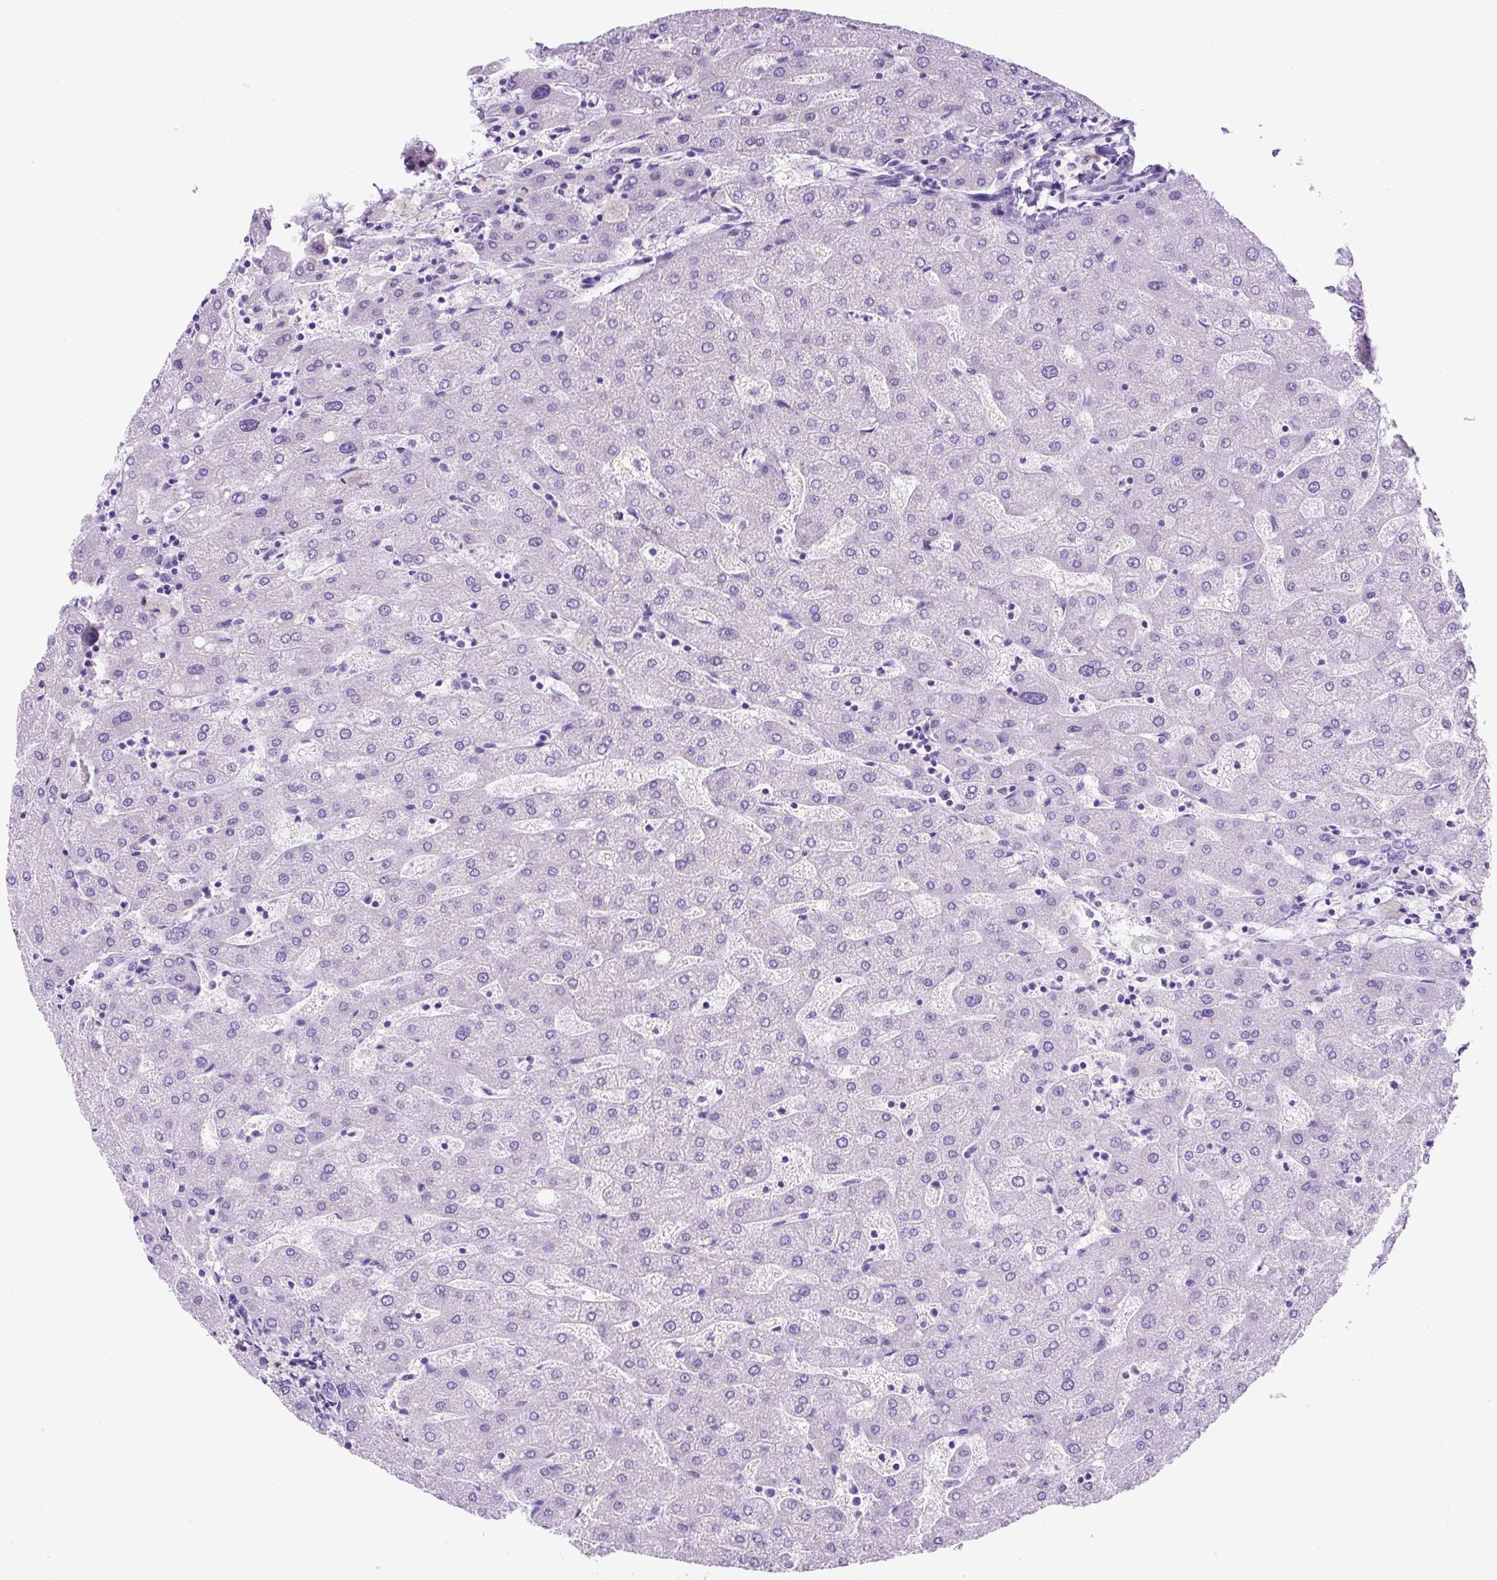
{"staining": {"intensity": "negative", "quantity": "none", "location": "none"}, "tissue": "liver", "cell_type": "Cholangiocytes", "image_type": "normal", "snomed": [{"axis": "morphology", "description": "Normal tissue, NOS"}, {"axis": "topography", "description": "Liver"}], "caption": "This is a image of immunohistochemistry staining of normal liver, which shows no positivity in cholangiocytes.", "gene": "KRT12", "patient": {"sex": "male", "age": 67}}